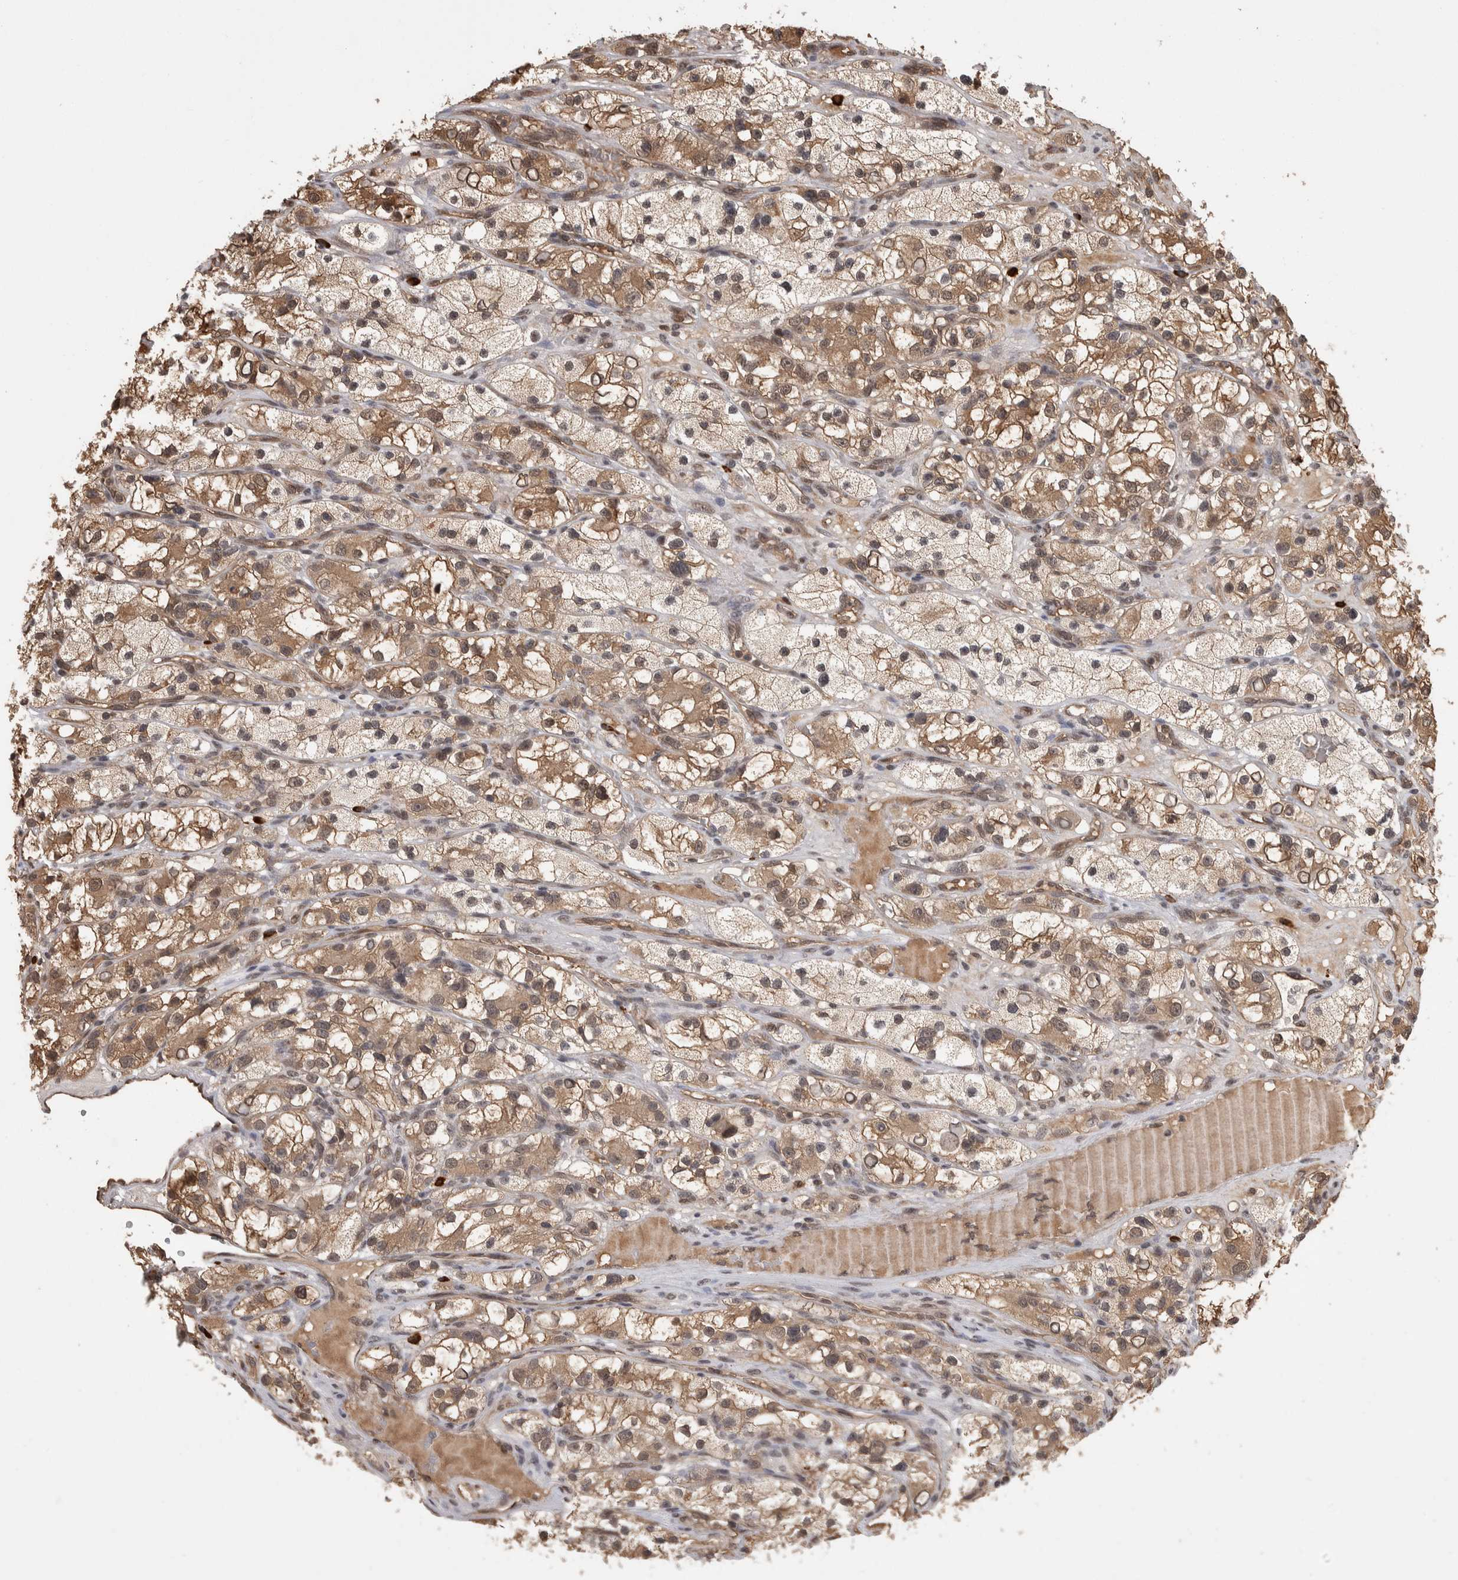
{"staining": {"intensity": "moderate", "quantity": ">75%", "location": "cytoplasmic/membranous"}, "tissue": "renal cancer", "cell_type": "Tumor cells", "image_type": "cancer", "snomed": [{"axis": "morphology", "description": "Adenocarcinoma, NOS"}, {"axis": "topography", "description": "Kidney"}], "caption": "Moderate cytoplasmic/membranous positivity is seen in about >75% of tumor cells in renal adenocarcinoma.", "gene": "ZNF592", "patient": {"sex": "female", "age": 57}}